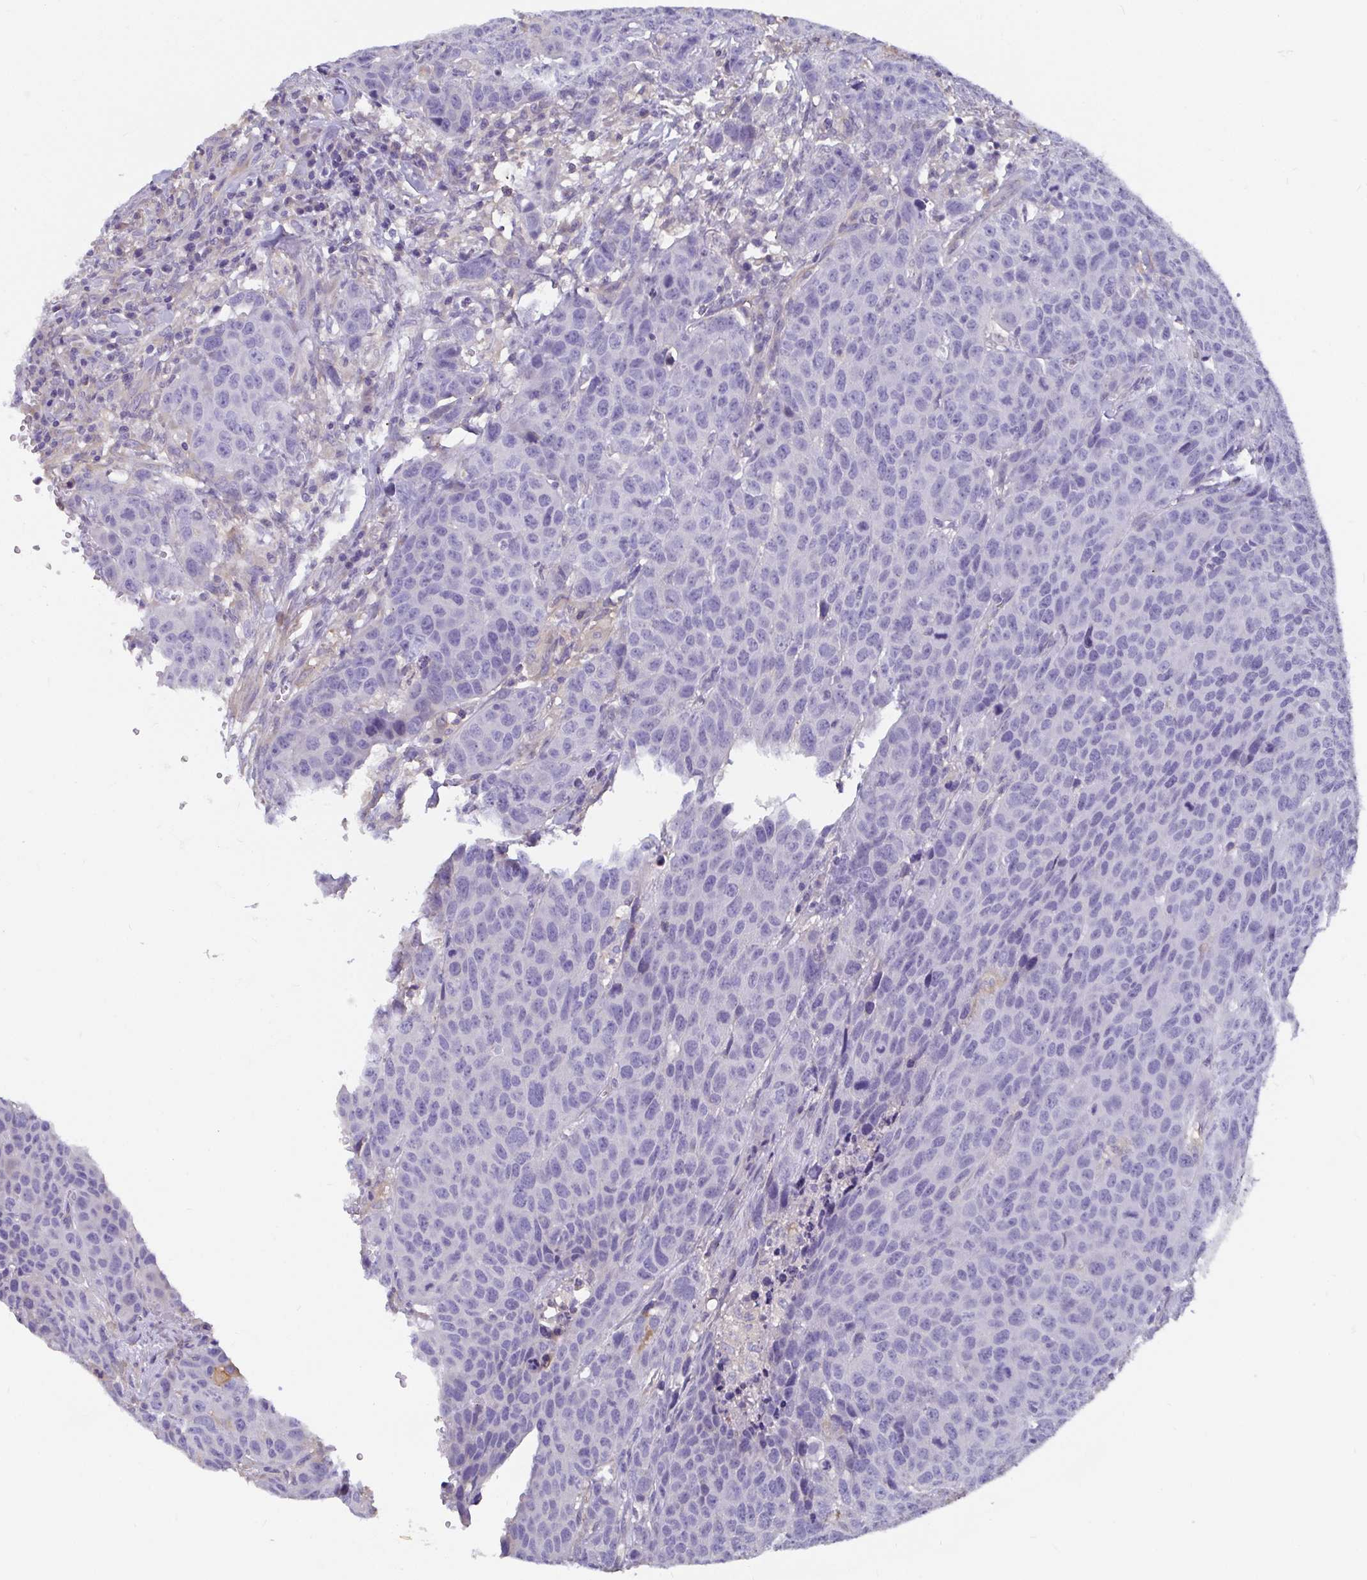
{"staining": {"intensity": "negative", "quantity": "none", "location": "none"}, "tissue": "head and neck cancer", "cell_type": "Tumor cells", "image_type": "cancer", "snomed": [{"axis": "morphology", "description": "Squamous cell carcinoma, NOS"}, {"axis": "topography", "description": "Head-Neck"}], "caption": "Head and neck cancer (squamous cell carcinoma) was stained to show a protein in brown. There is no significant positivity in tumor cells.", "gene": "ADAMTS6", "patient": {"sex": "male", "age": 66}}